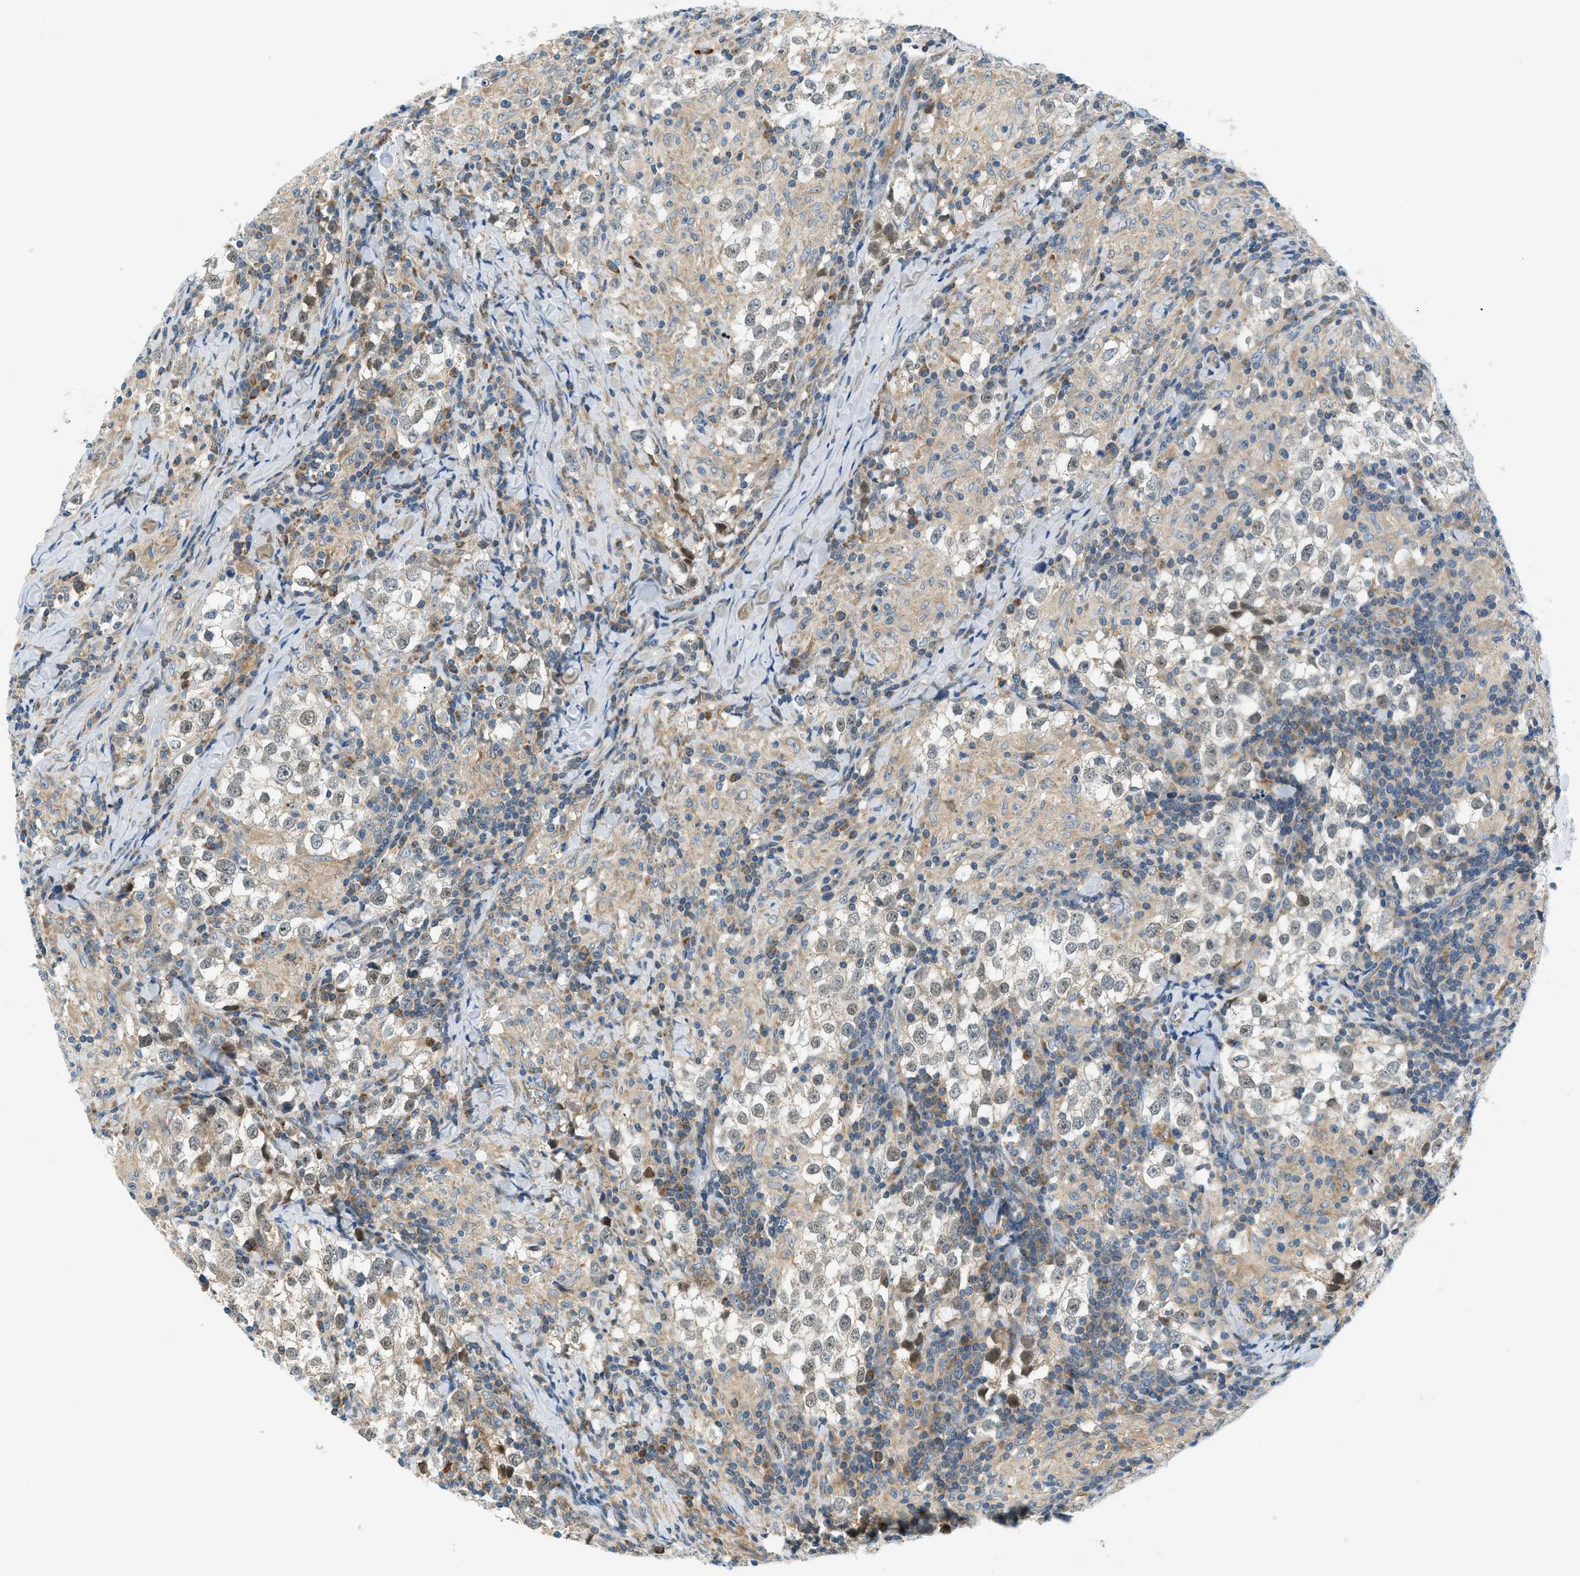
{"staining": {"intensity": "weak", "quantity": "<25%", "location": "cytoplasmic/membranous,nuclear"}, "tissue": "testis cancer", "cell_type": "Tumor cells", "image_type": "cancer", "snomed": [{"axis": "morphology", "description": "Seminoma, NOS"}, {"axis": "morphology", "description": "Carcinoma, Embryonal, NOS"}, {"axis": "topography", "description": "Testis"}], "caption": "High magnification brightfield microscopy of testis cancer stained with DAB (3,3'-diaminobenzidine) (brown) and counterstained with hematoxylin (blue): tumor cells show no significant expression.", "gene": "PIGG", "patient": {"sex": "male", "age": 36}}